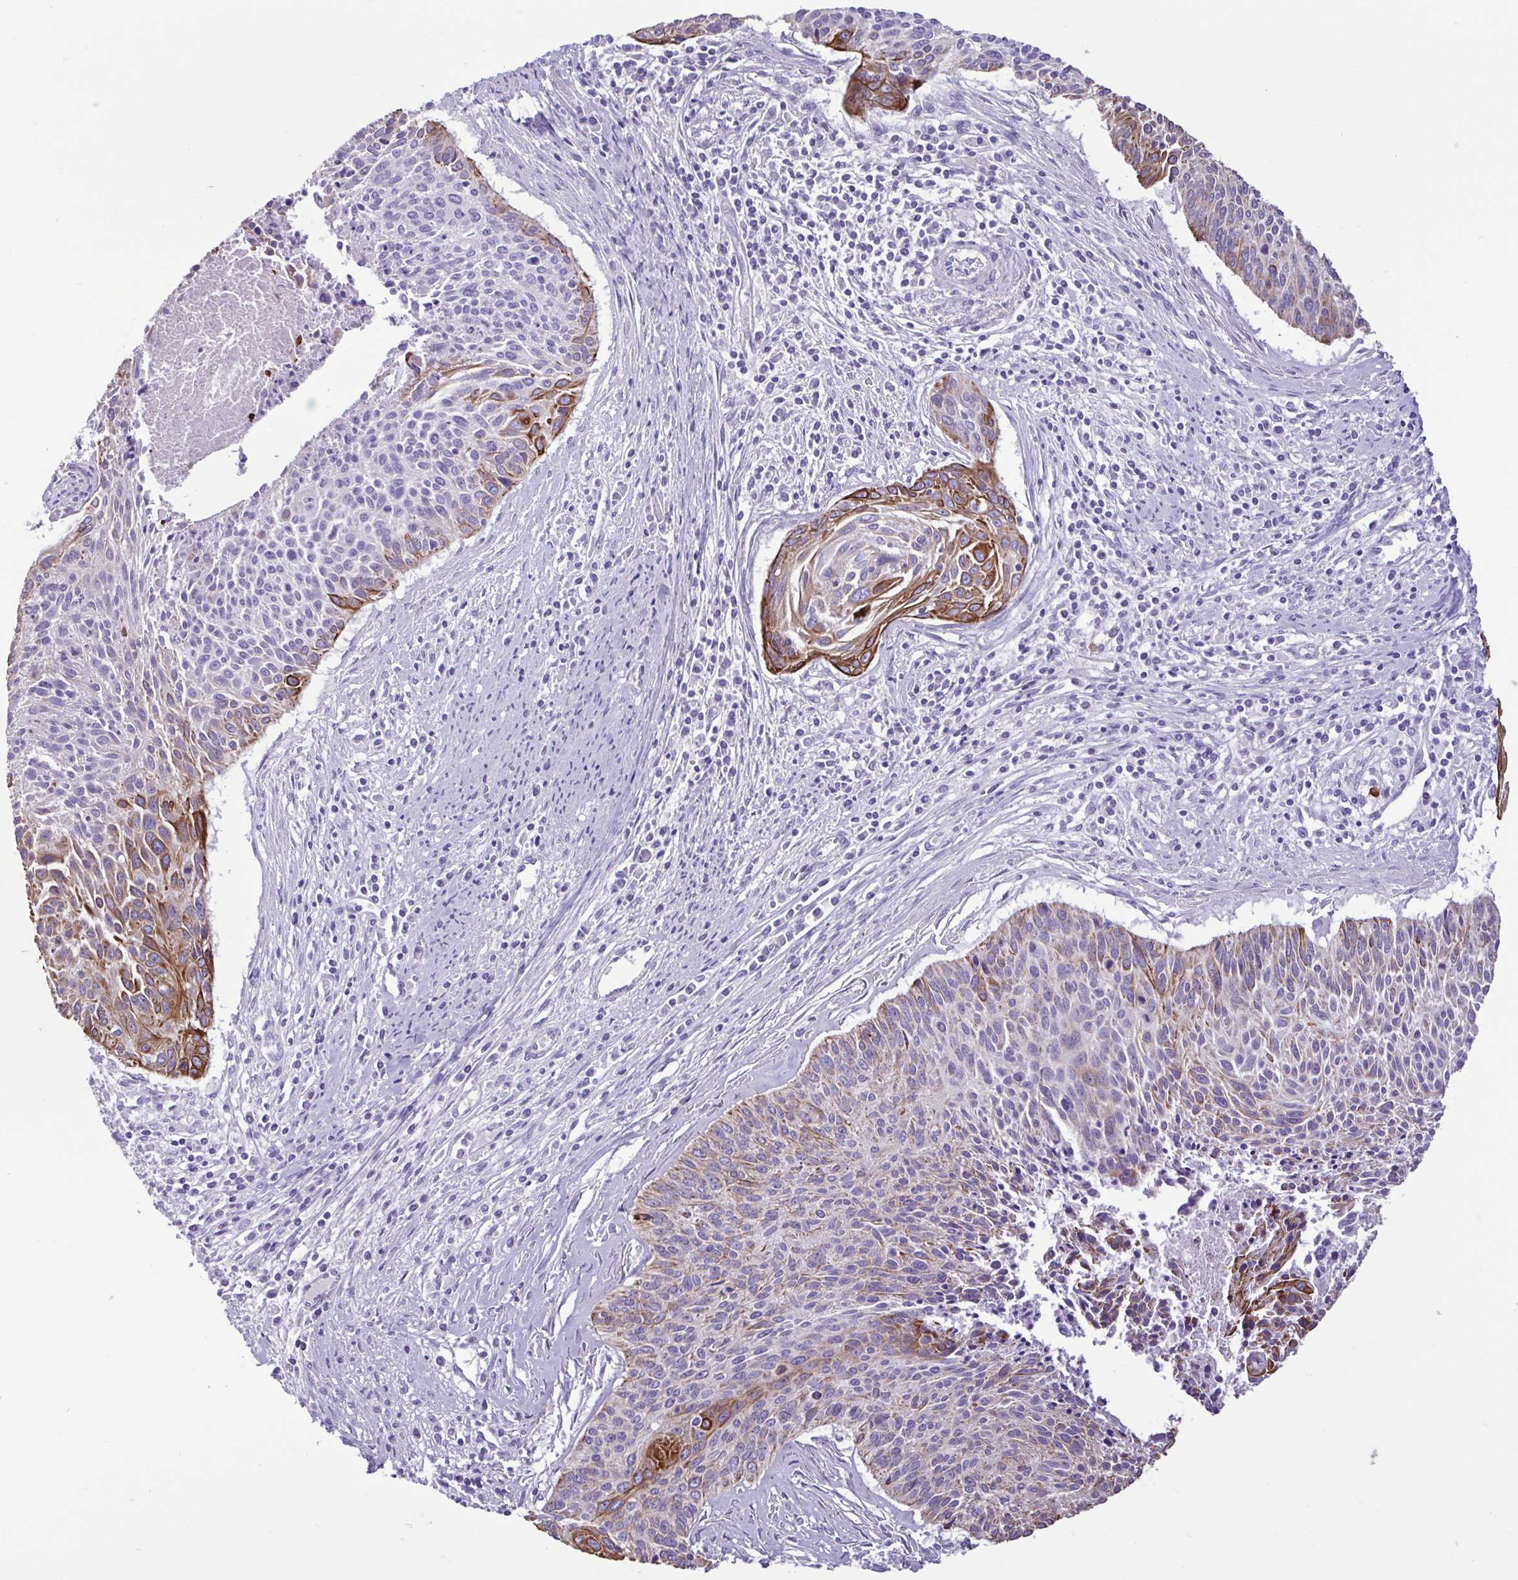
{"staining": {"intensity": "strong", "quantity": "25%-75%", "location": "cytoplasmic/membranous"}, "tissue": "cervical cancer", "cell_type": "Tumor cells", "image_type": "cancer", "snomed": [{"axis": "morphology", "description": "Squamous cell carcinoma, NOS"}, {"axis": "topography", "description": "Cervix"}], "caption": "This micrograph exhibits cervical squamous cell carcinoma stained with IHC to label a protein in brown. The cytoplasmic/membranous of tumor cells show strong positivity for the protein. Nuclei are counter-stained blue.", "gene": "PLA2G4E", "patient": {"sex": "female", "age": 55}}